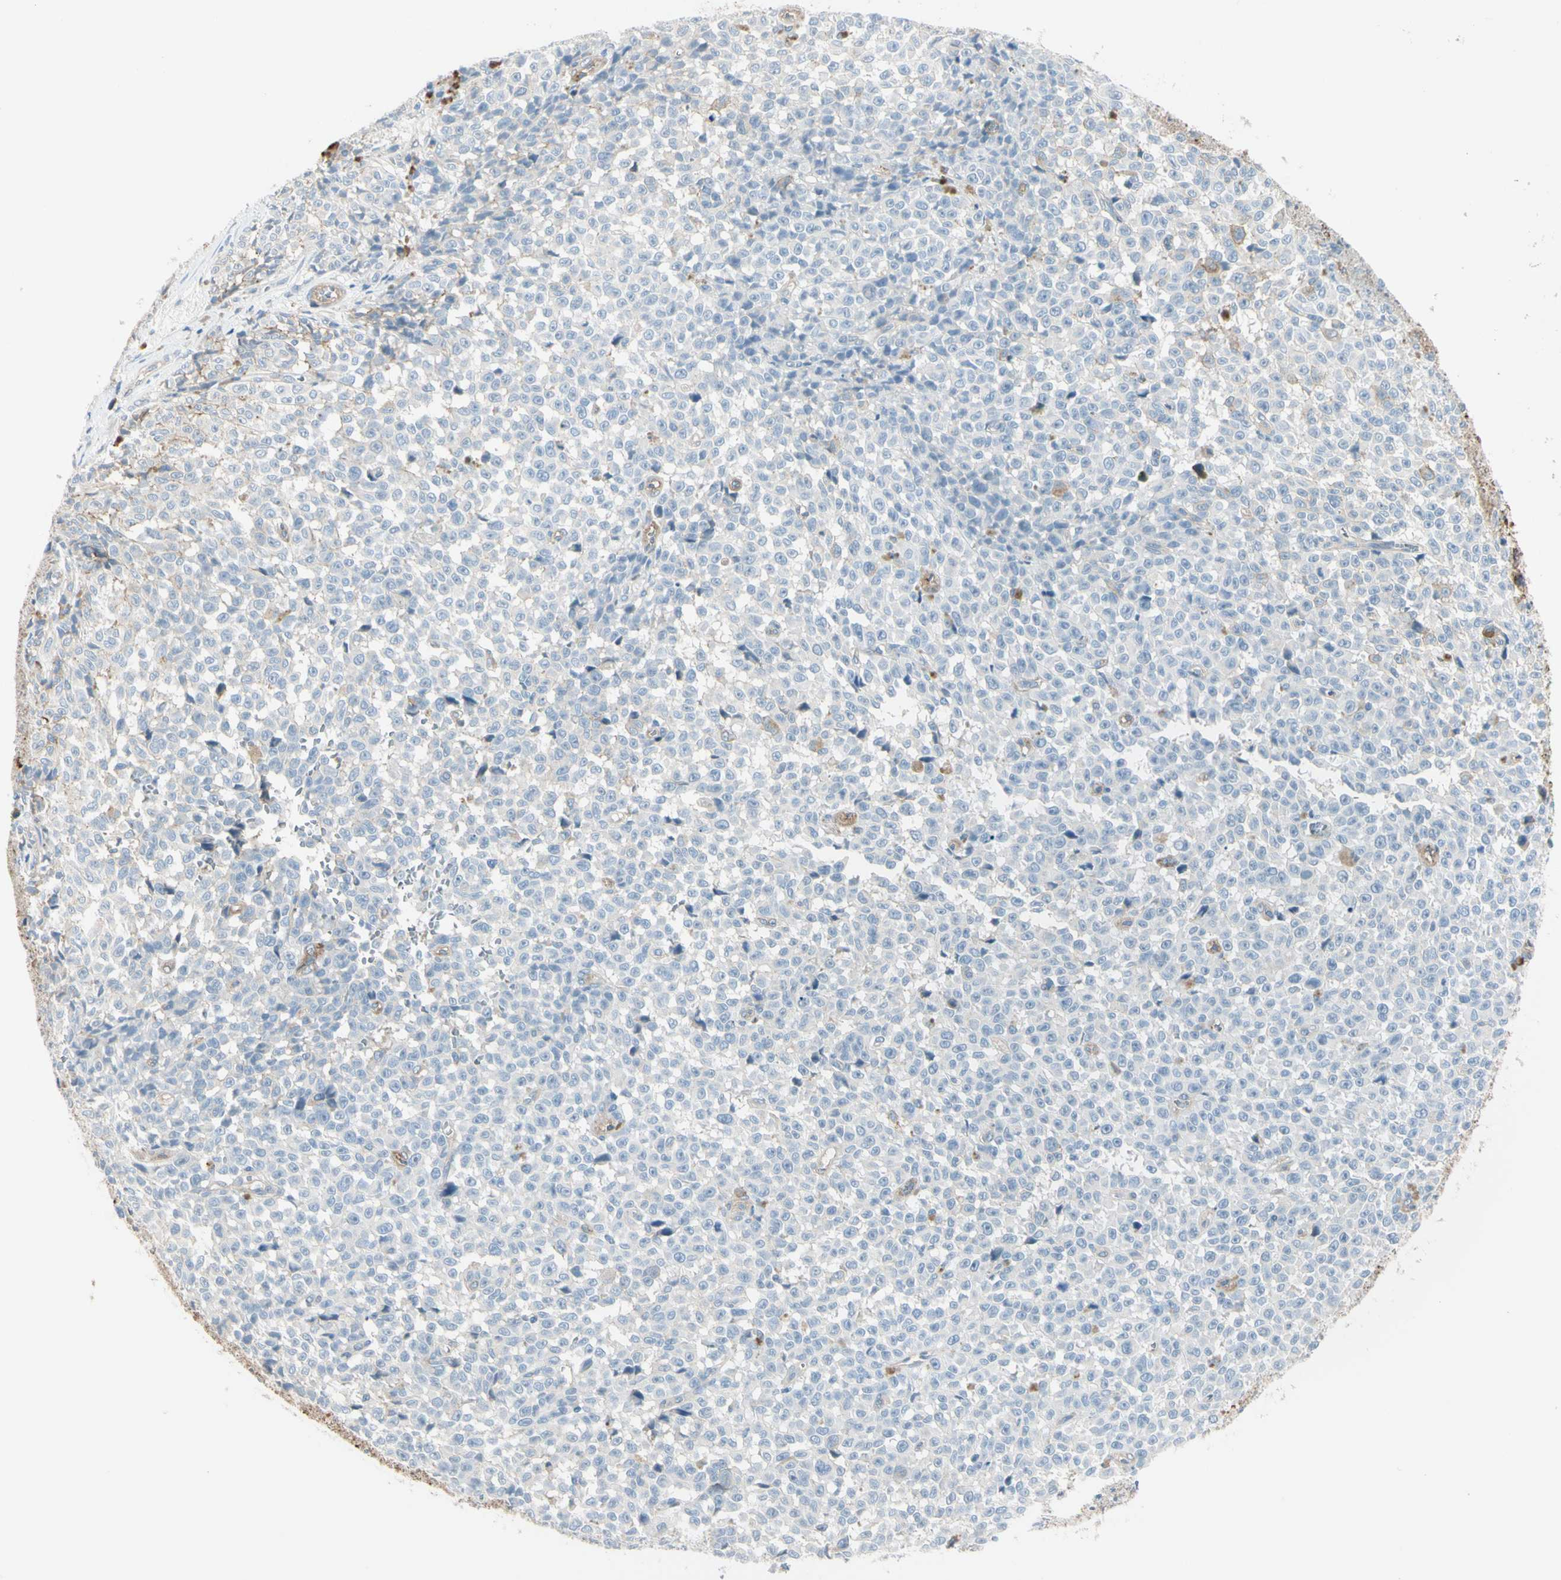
{"staining": {"intensity": "weak", "quantity": "<25%", "location": "cytoplasmic/membranous"}, "tissue": "melanoma", "cell_type": "Tumor cells", "image_type": "cancer", "snomed": [{"axis": "morphology", "description": "Malignant melanoma, NOS"}, {"axis": "topography", "description": "Skin"}], "caption": "Immunohistochemistry photomicrograph of neoplastic tissue: malignant melanoma stained with DAB (3,3'-diaminobenzidine) shows no significant protein expression in tumor cells.", "gene": "ITGA3", "patient": {"sex": "female", "age": 82}}